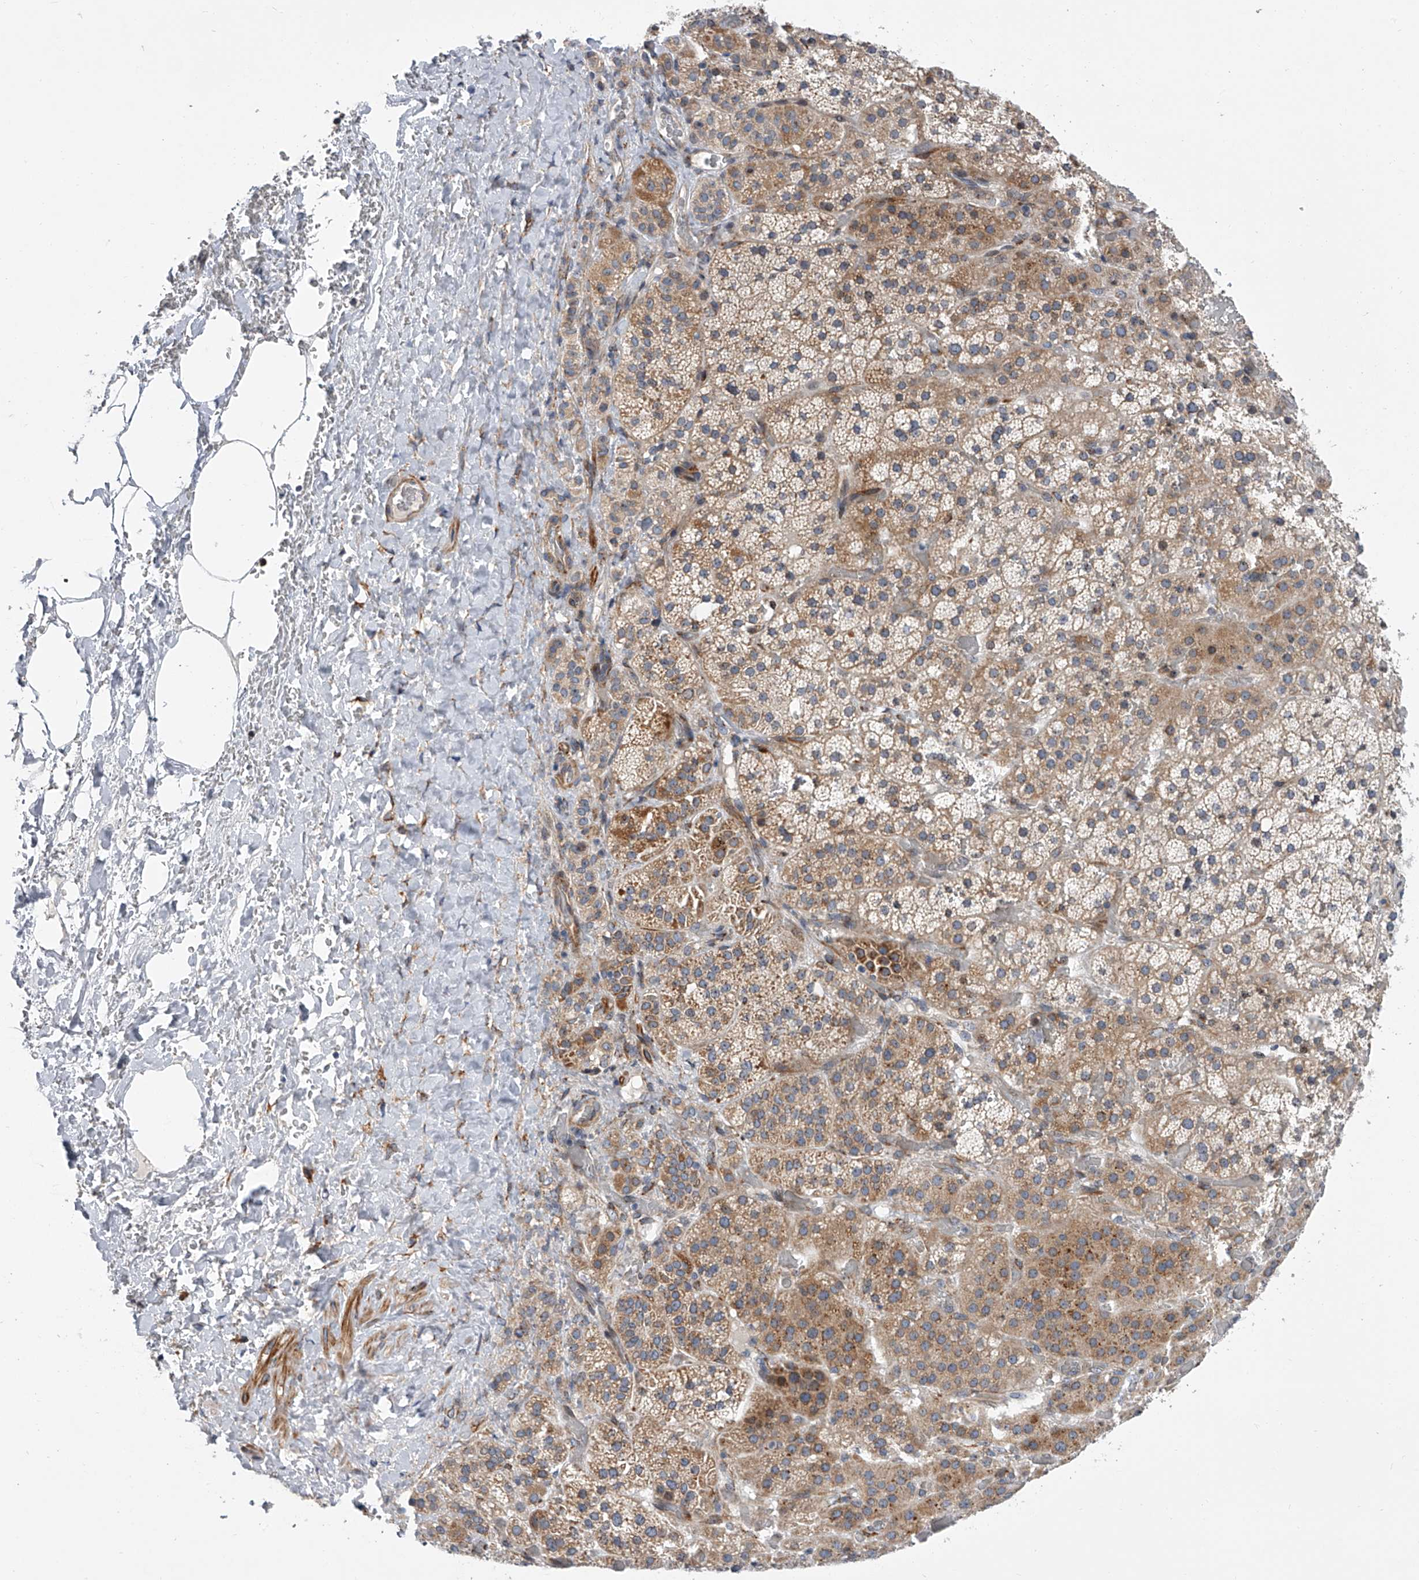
{"staining": {"intensity": "moderate", "quantity": ">75%", "location": "cytoplasmic/membranous"}, "tissue": "adrenal gland", "cell_type": "Glandular cells", "image_type": "normal", "snomed": [{"axis": "morphology", "description": "Normal tissue, NOS"}, {"axis": "topography", "description": "Adrenal gland"}], "caption": "Brown immunohistochemical staining in unremarkable adrenal gland shows moderate cytoplasmic/membranous expression in approximately >75% of glandular cells.", "gene": "DLGAP2", "patient": {"sex": "male", "age": 57}}